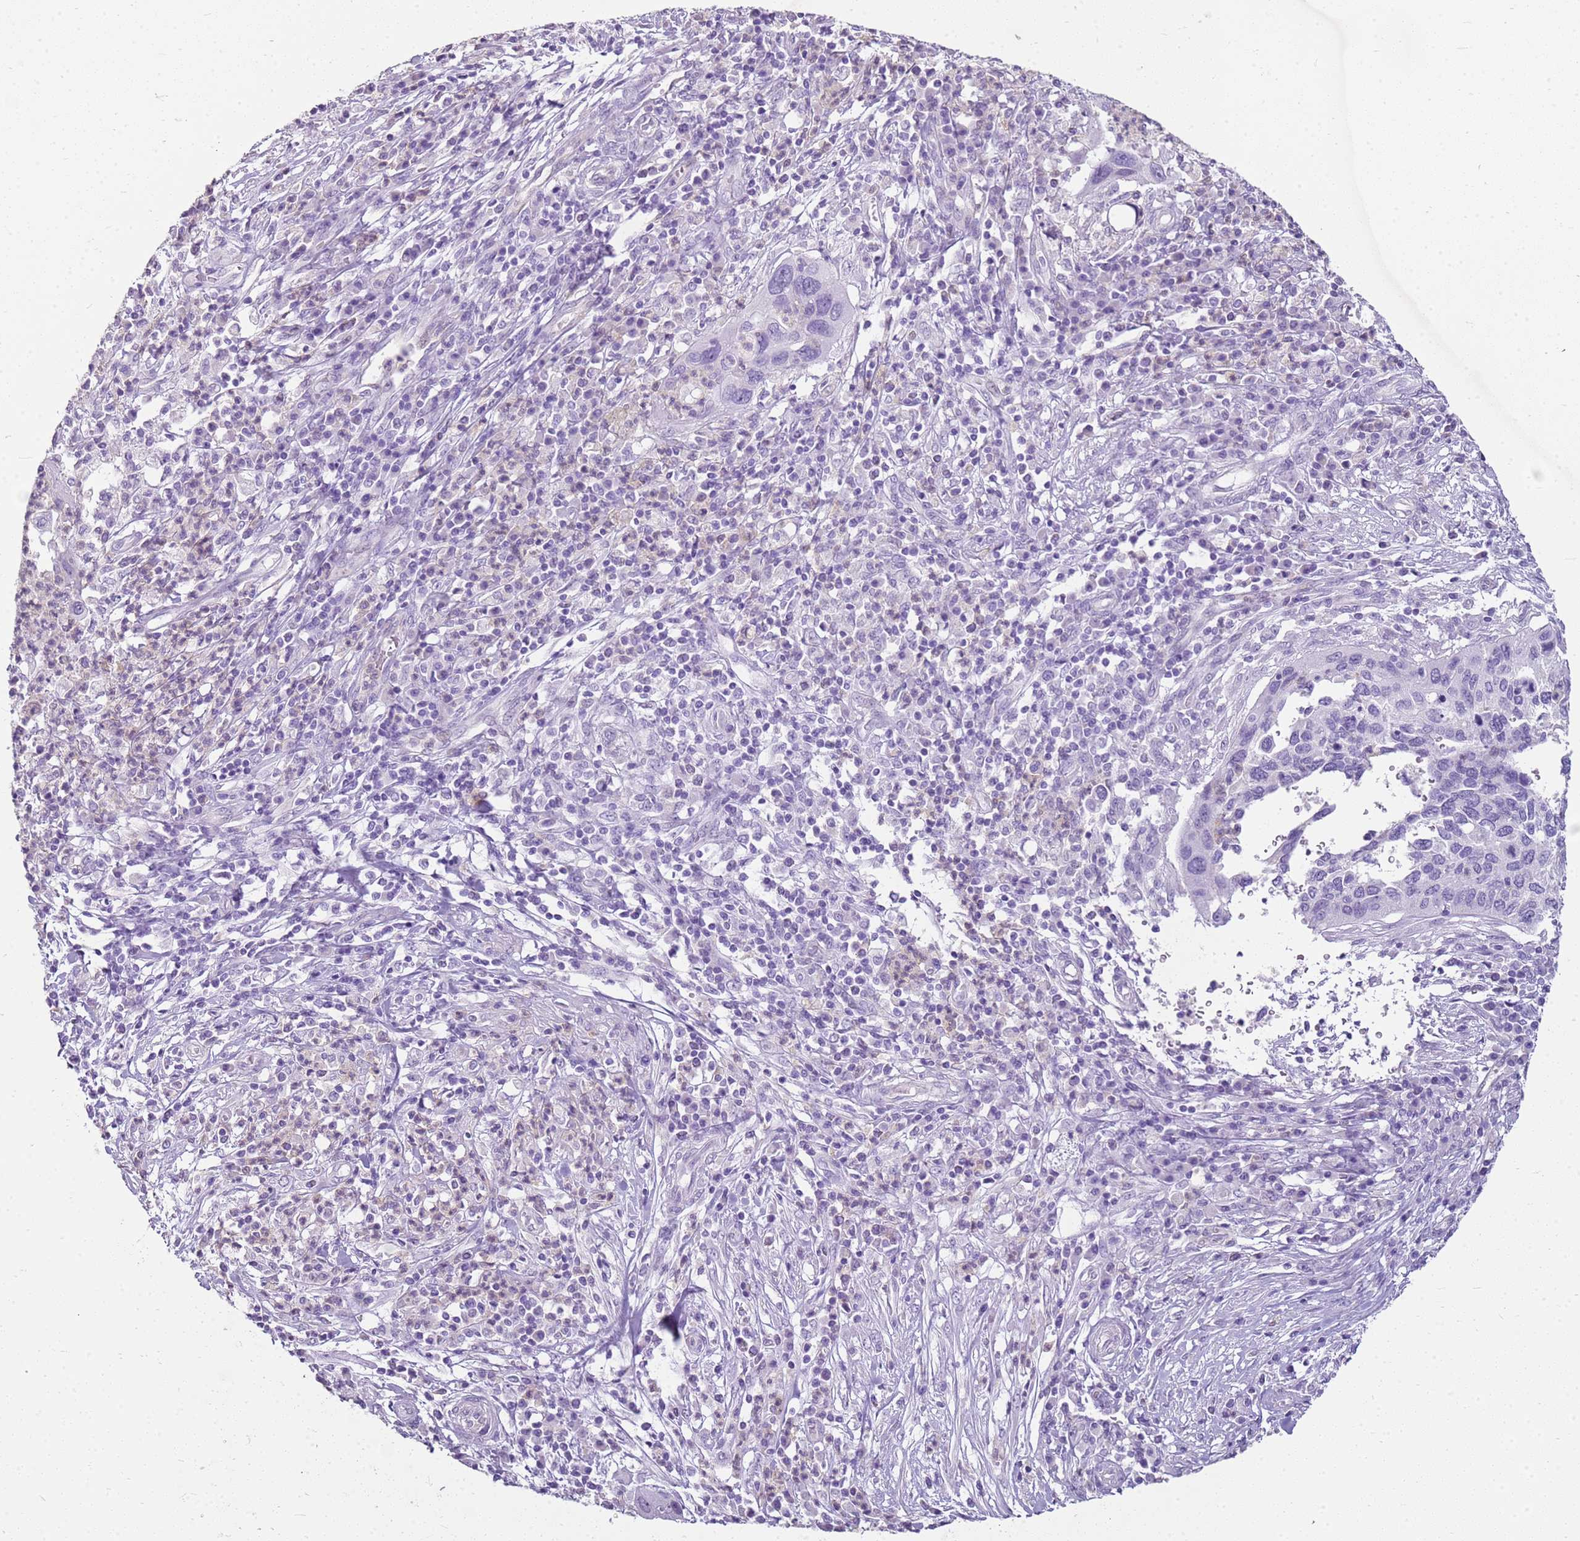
{"staining": {"intensity": "negative", "quantity": "none", "location": "none"}, "tissue": "cervical cancer", "cell_type": "Tumor cells", "image_type": "cancer", "snomed": [{"axis": "morphology", "description": "Squamous cell carcinoma, NOS"}, {"axis": "topography", "description": "Cervix"}], "caption": "DAB immunohistochemical staining of cervical squamous cell carcinoma exhibits no significant staining in tumor cells.", "gene": "SULT1E1", "patient": {"sex": "female", "age": 38}}